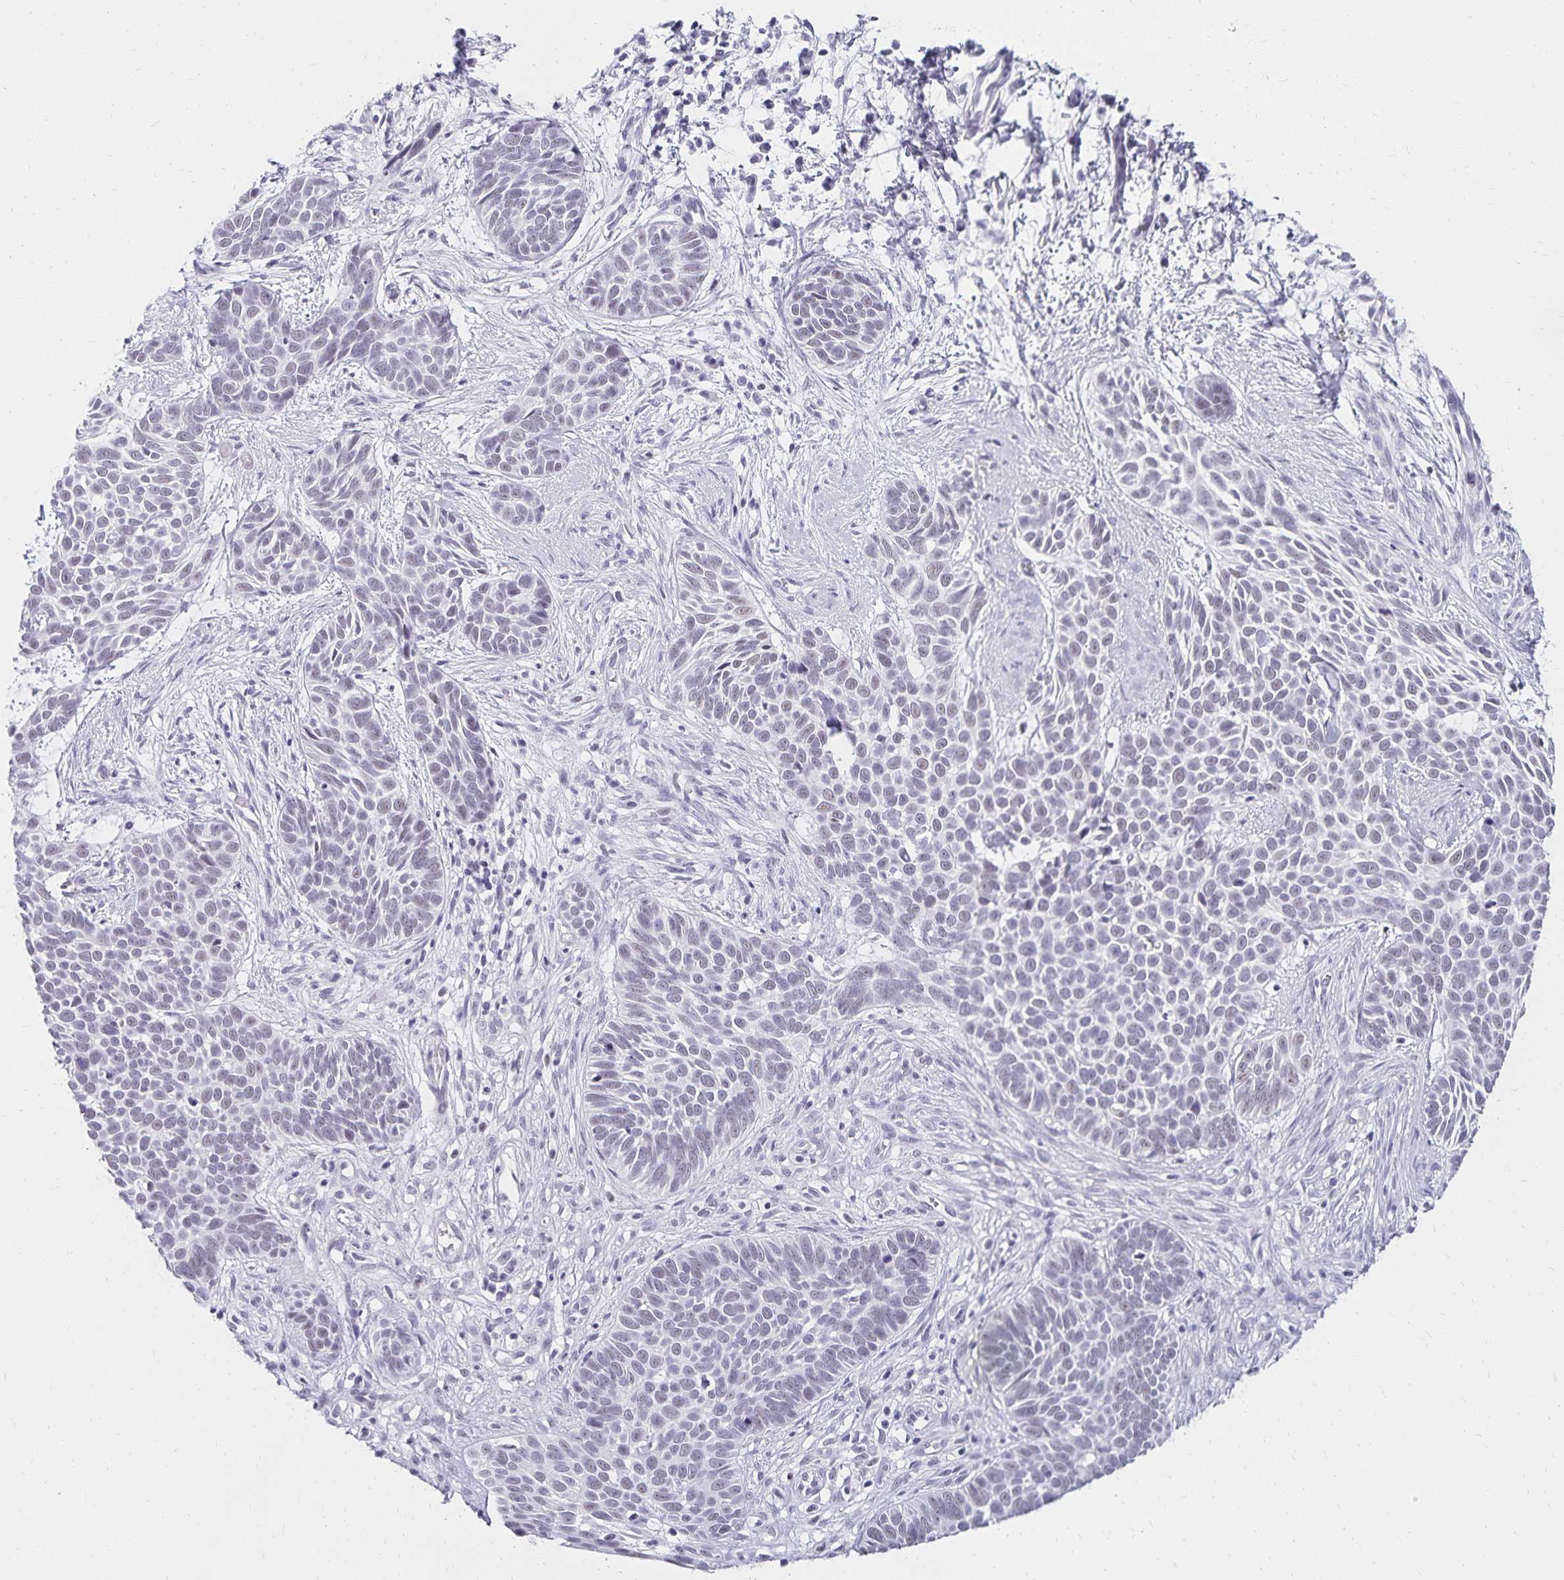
{"staining": {"intensity": "negative", "quantity": "none", "location": "none"}, "tissue": "skin cancer", "cell_type": "Tumor cells", "image_type": "cancer", "snomed": [{"axis": "morphology", "description": "Basal cell carcinoma"}, {"axis": "topography", "description": "Skin"}], "caption": "DAB immunohistochemical staining of human skin cancer (basal cell carcinoma) demonstrates no significant expression in tumor cells.", "gene": "C20orf85", "patient": {"sex": "male", "age": 69}}